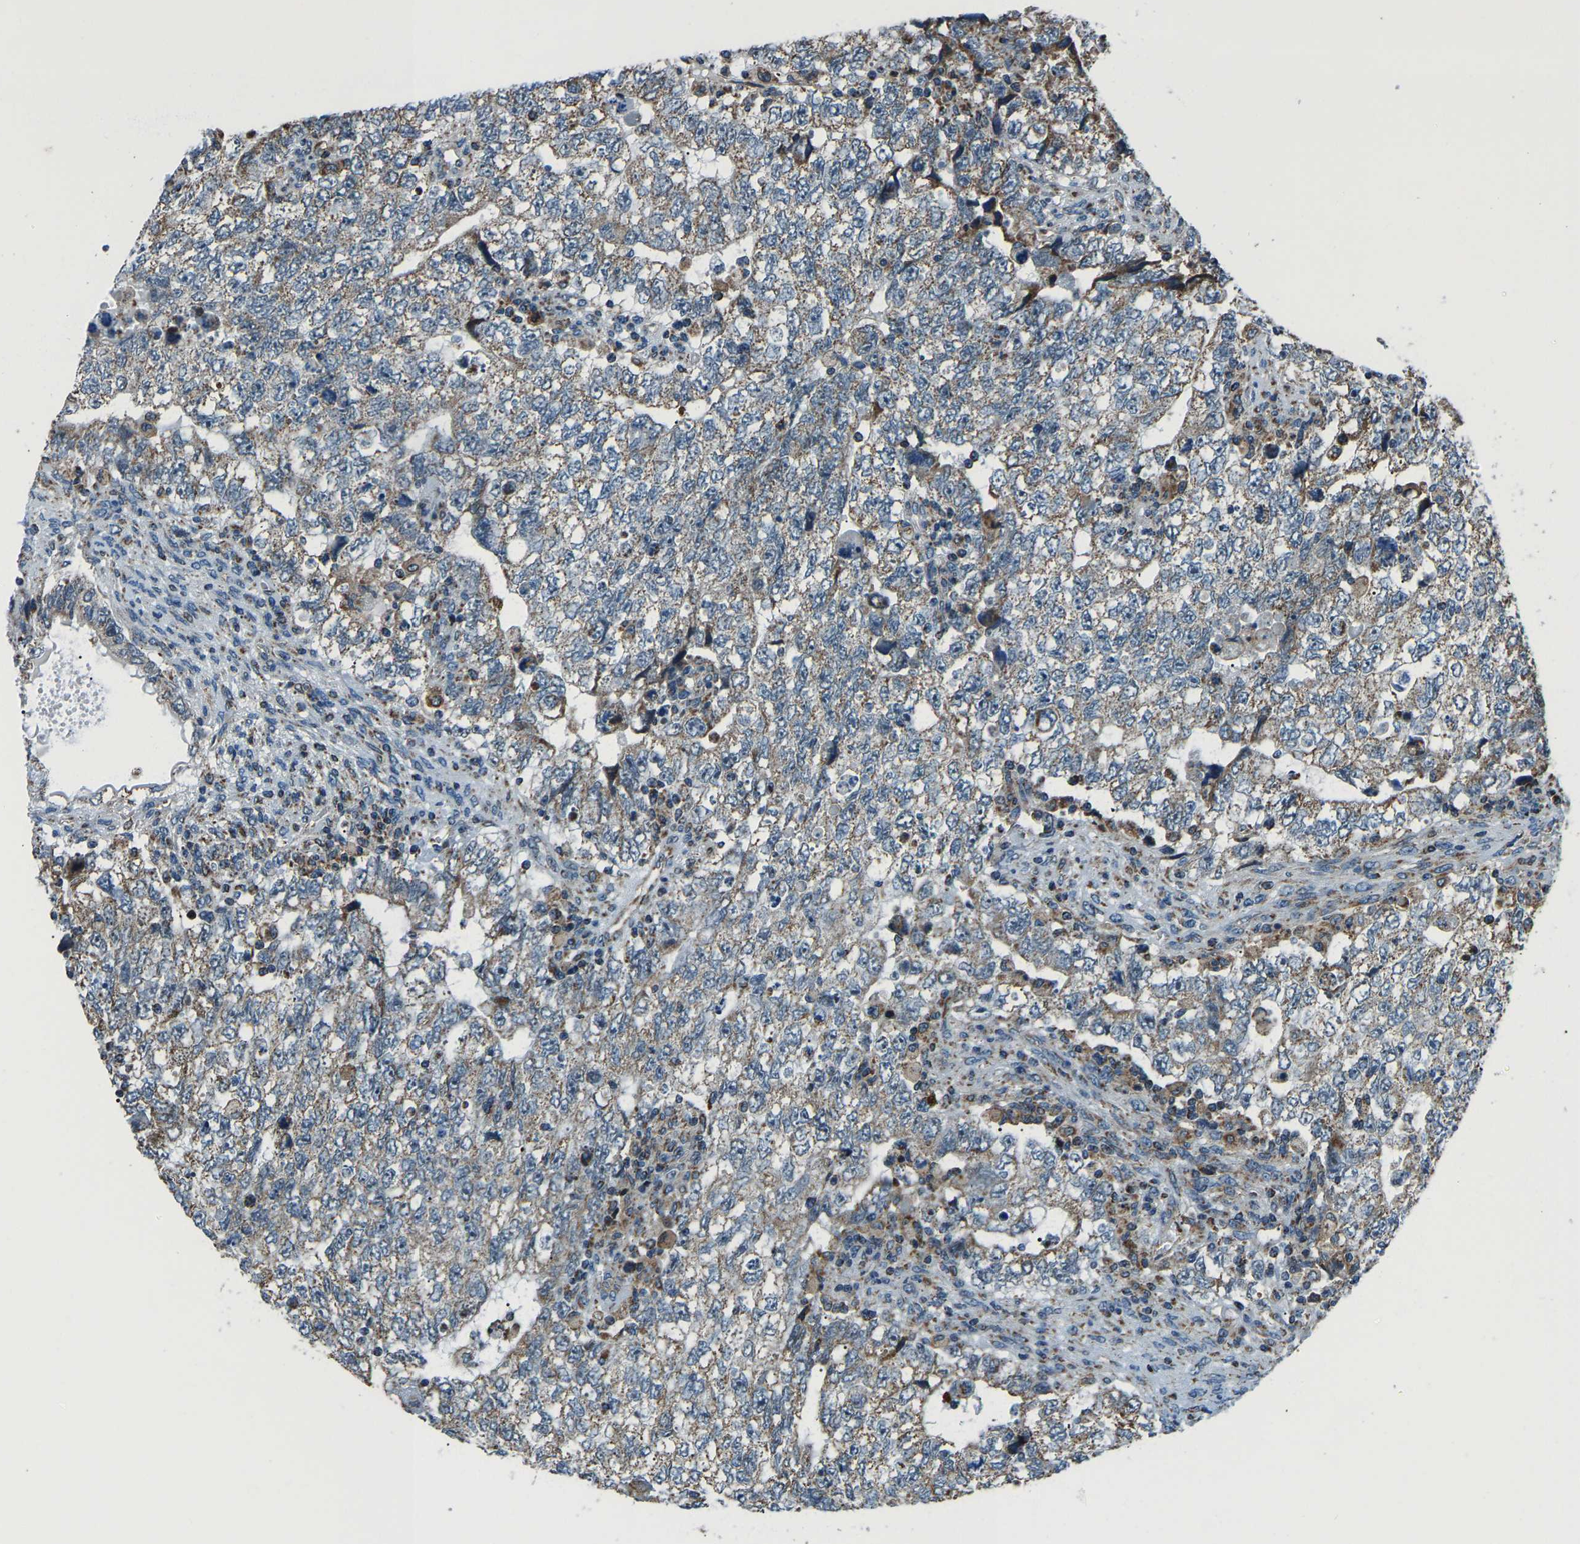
{"staining": {"intensity": "weak", "quantity": ">75%", "location": "cytoplasmic/membranous"}, "tissue": "testis cancer", "cell_type": "Tumor cells", "image_type": "cancer", "snomed": [{"axis": "morphology", "description": "Carcinoma, Embryonal, NOS"}, {"axis": "topography", "description": "Testis"}], "caption": "About >75% of tumor cells in human embryonal carcinoma (testis) display weak cytoplasmic/membranous protein expression as visualized by brown immunohistochemical staining.", "gene": "RBM33", "patient": {"sex": "male", "age": 36}}